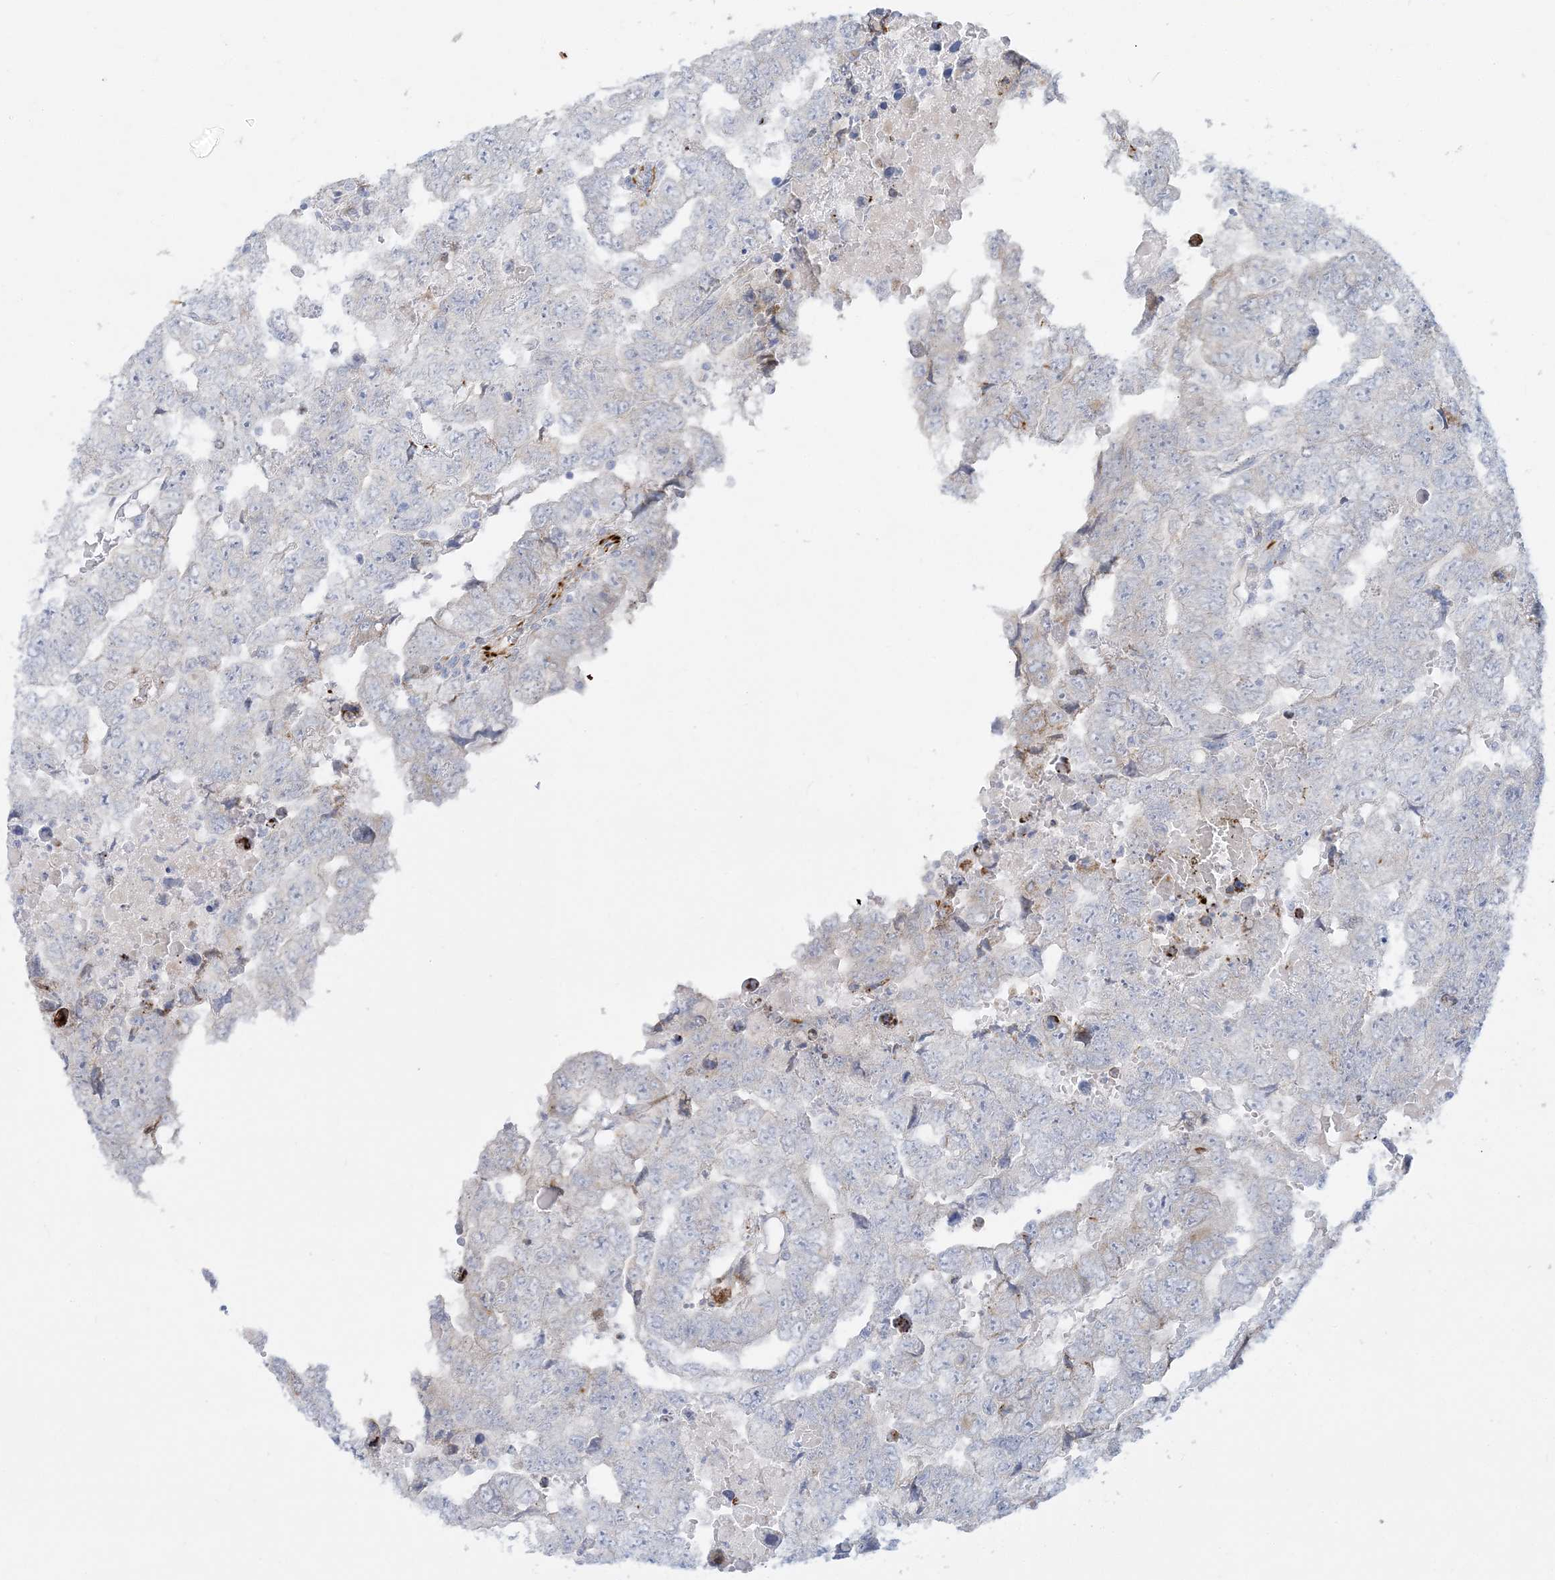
{"staining": {"intensity": "negative", "quantity": "none", "location": "none"}, "tissue": "testis cancer", "cell_type": "Tumor cells", "image_type": "cancer", "snomed": [{"axis": "morphology", "description": "Carcinoma, Embryonal, NOS"}, {"axis": "topography", "description": "Testis"}], "caption": "The immunohistochemistry (IHC) histopathology image has no significant expression in tumor cells of testis cancer tissue.", "gene": "PPIL6", "patient": {"sex": "male", "age": 45}}